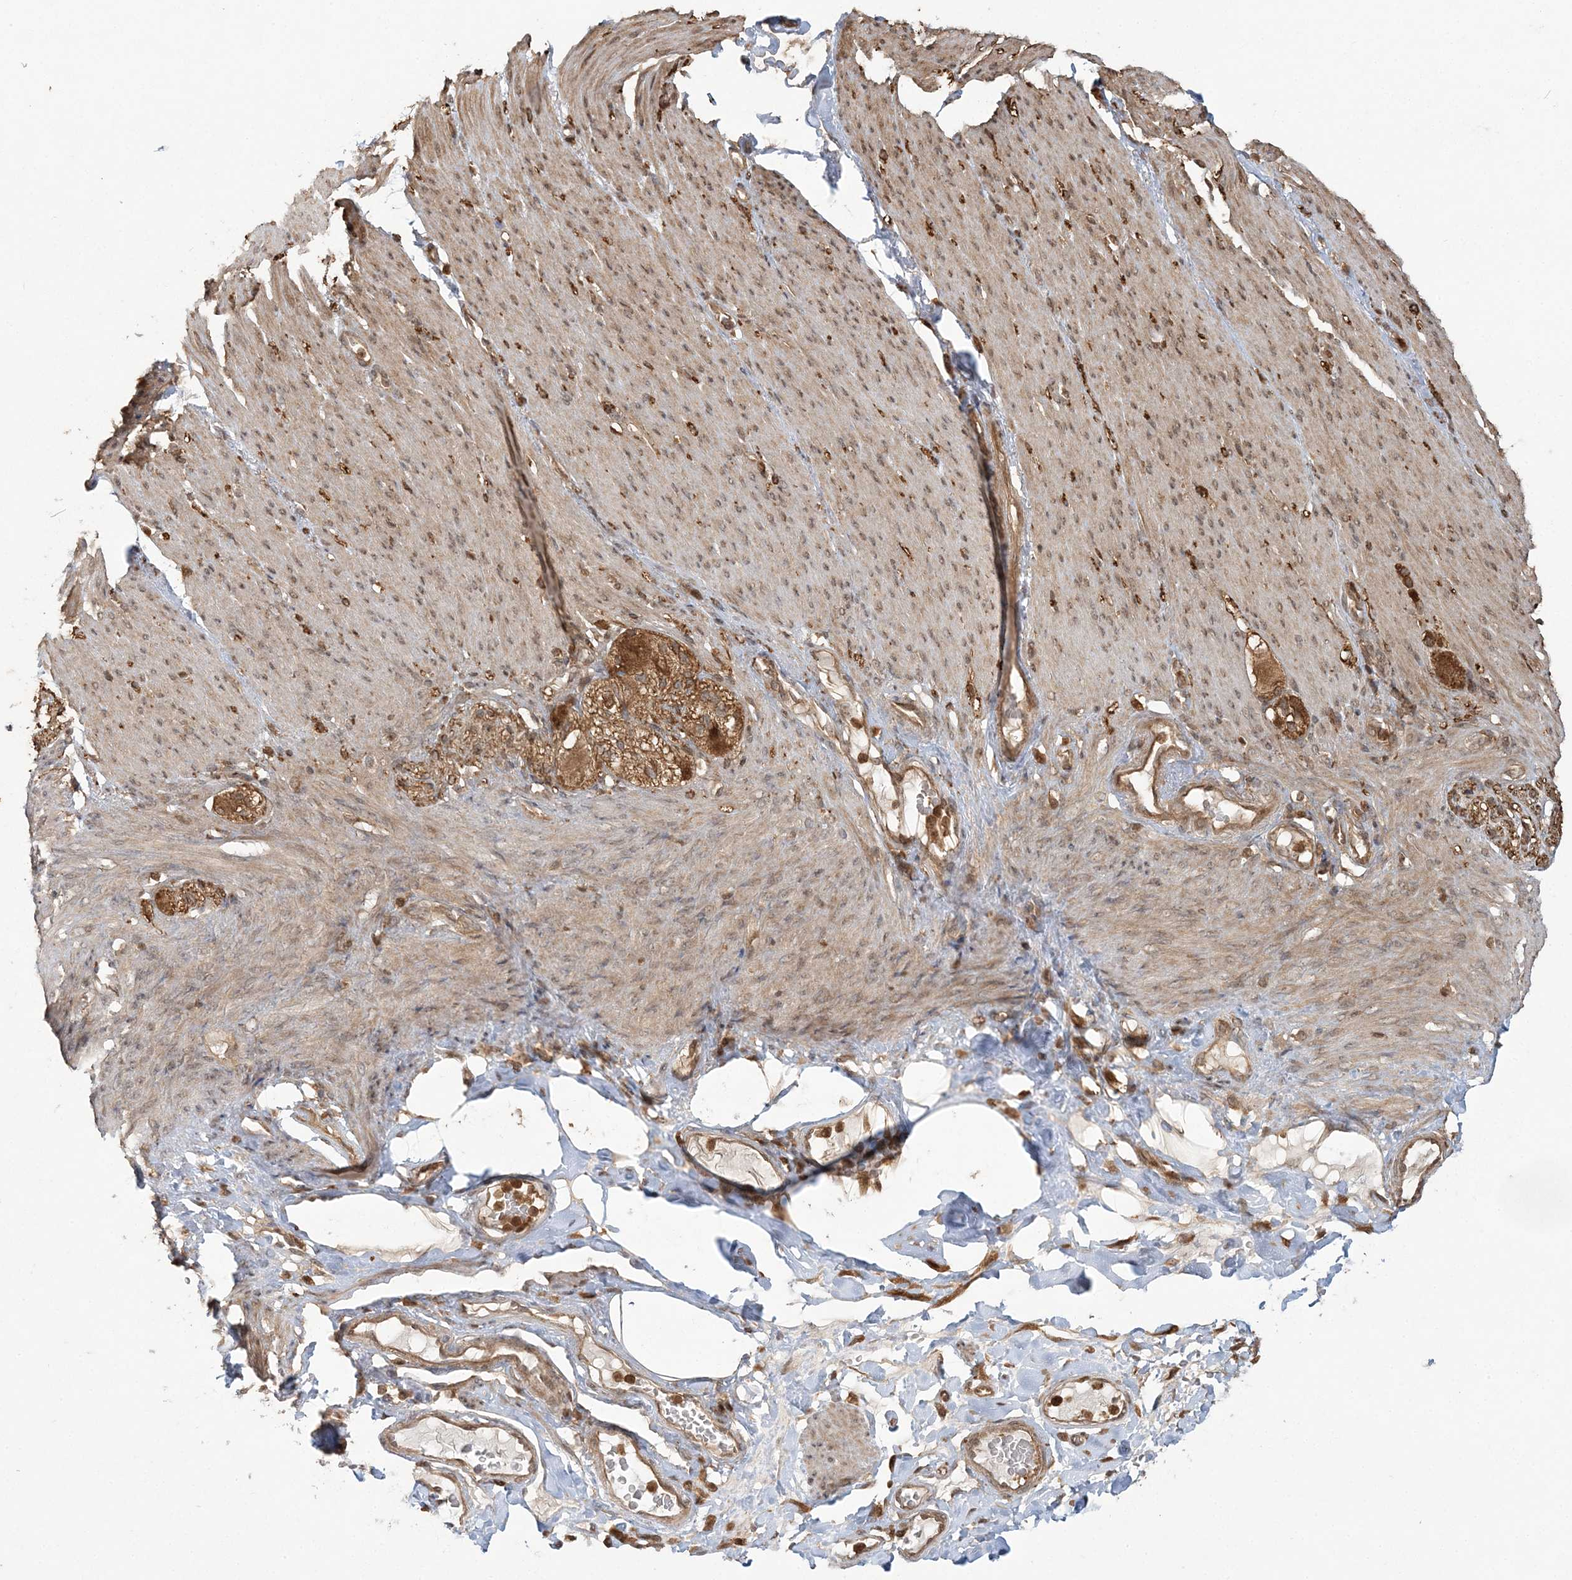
{"staining": {"intensity": "weak", "quantity": ">75%", "location": "cytoplasmic/membranous,nuclear"}, "tissue": "soft tissue", "cell_type": "Chondrocytes", "image_type": "normal", "snomed": [{"axis": "morphology", "description": "Normal tissue, NOS"}, {"axis": "topography", "description": "Colon"}, {"axis": "topography", "description": "Peripheral nerve tissue"}], "caption": "Protein analysis of benign soft tissue reveals weak cytoplasmic/membranous,nuclear positivity in about >75% of chondrocytes.", "gene": "CAB39", "patient": {"sex": "female", "age": 61}}